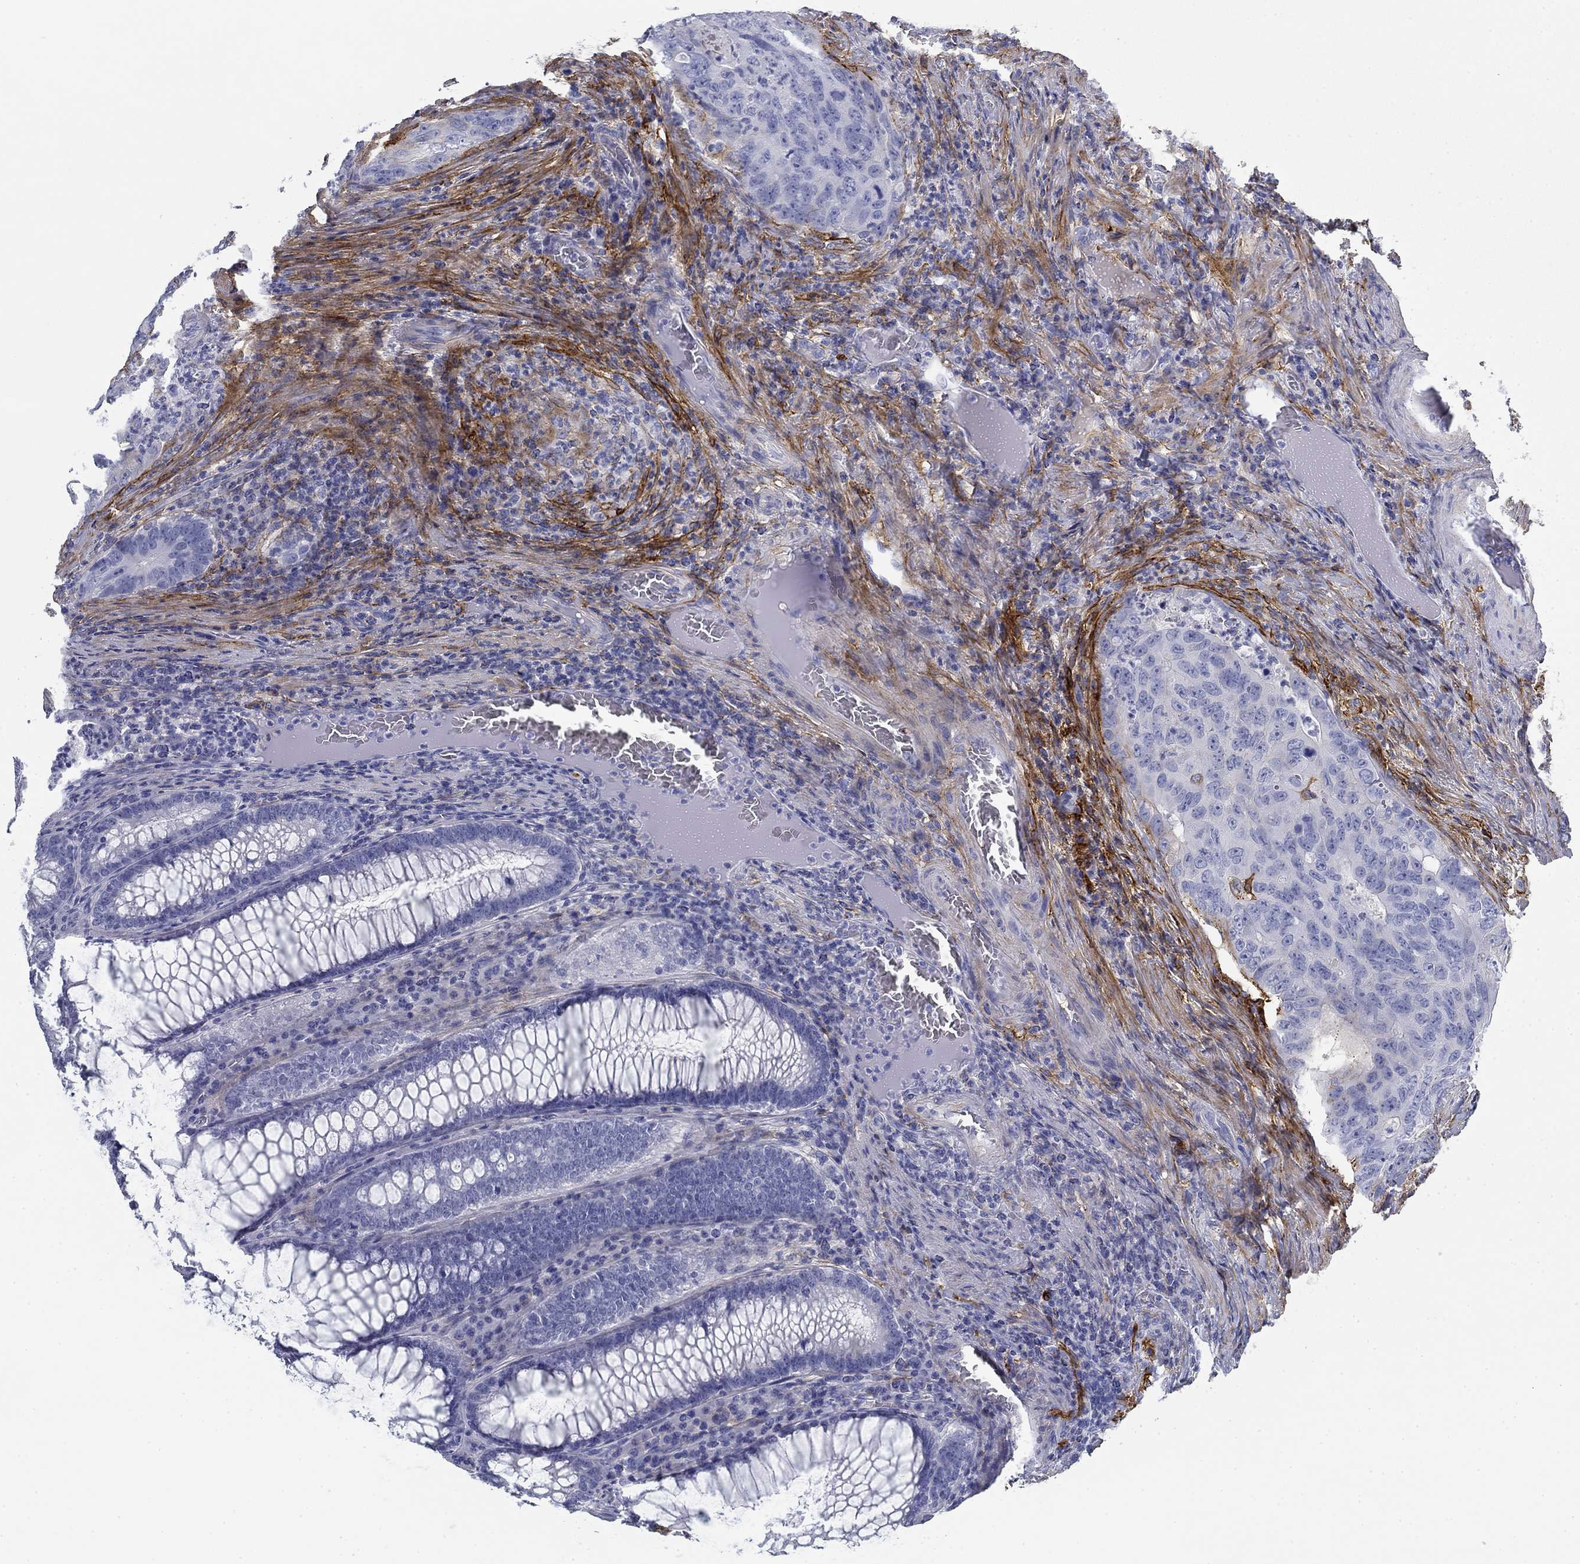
{"staining": {"intensity": "negative", "quantity": "none", "location": "none"}, "tissue": "colorectal cancer", "cell_type": "Tumor cells", "image_type": "cancer", "snomed": [{"axis": "morphology", "description": "Adenocarcinoma, NOS"}, {"axis": "topography", "description": "Colon"}], "caption": "Protein analysis of colorectal cancer (adenocarcinoma) displays no significant staining in tumor cells.", "gene": "GPC1", "patient": {"sex": "male", "age": 79}}